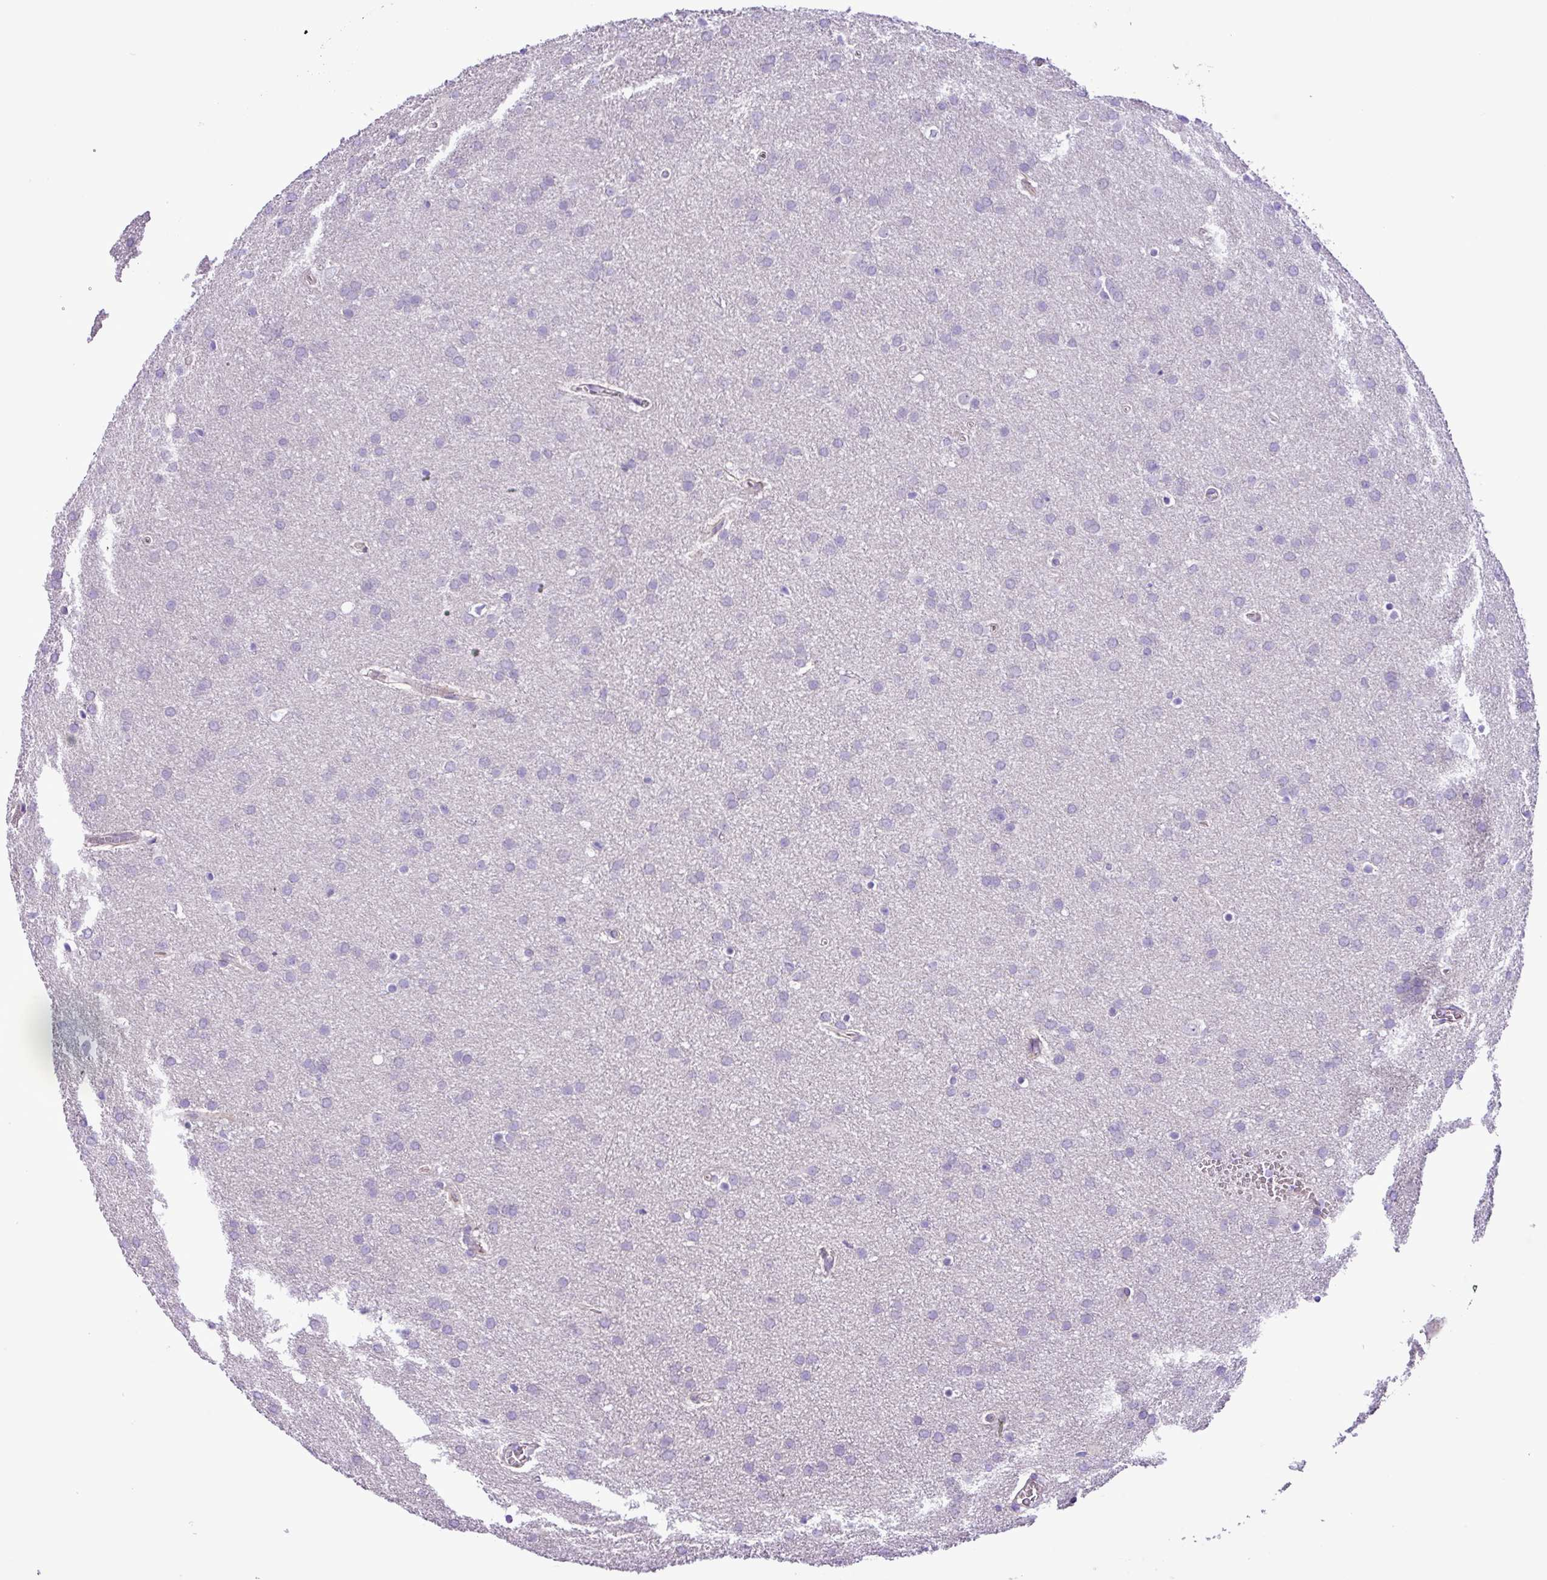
{"staining": {"intensity": "negative", "quantity": "none", "location": "none"}, "tissue": "glioma", "cell_type": "Tumor cells", "image_type": "cancer", "snomed": [{"axis": "morphology", "description": "Glioma, malignant, Low grade"}, {"axis": "topography", "description": "Brain"}], "caption": "This is an IHC micrograph of human malignant low-grade glioma. There is no staining in tumor cells.", "gene": "C11orf91", "patient": {"sex": "female", "age": 32}}